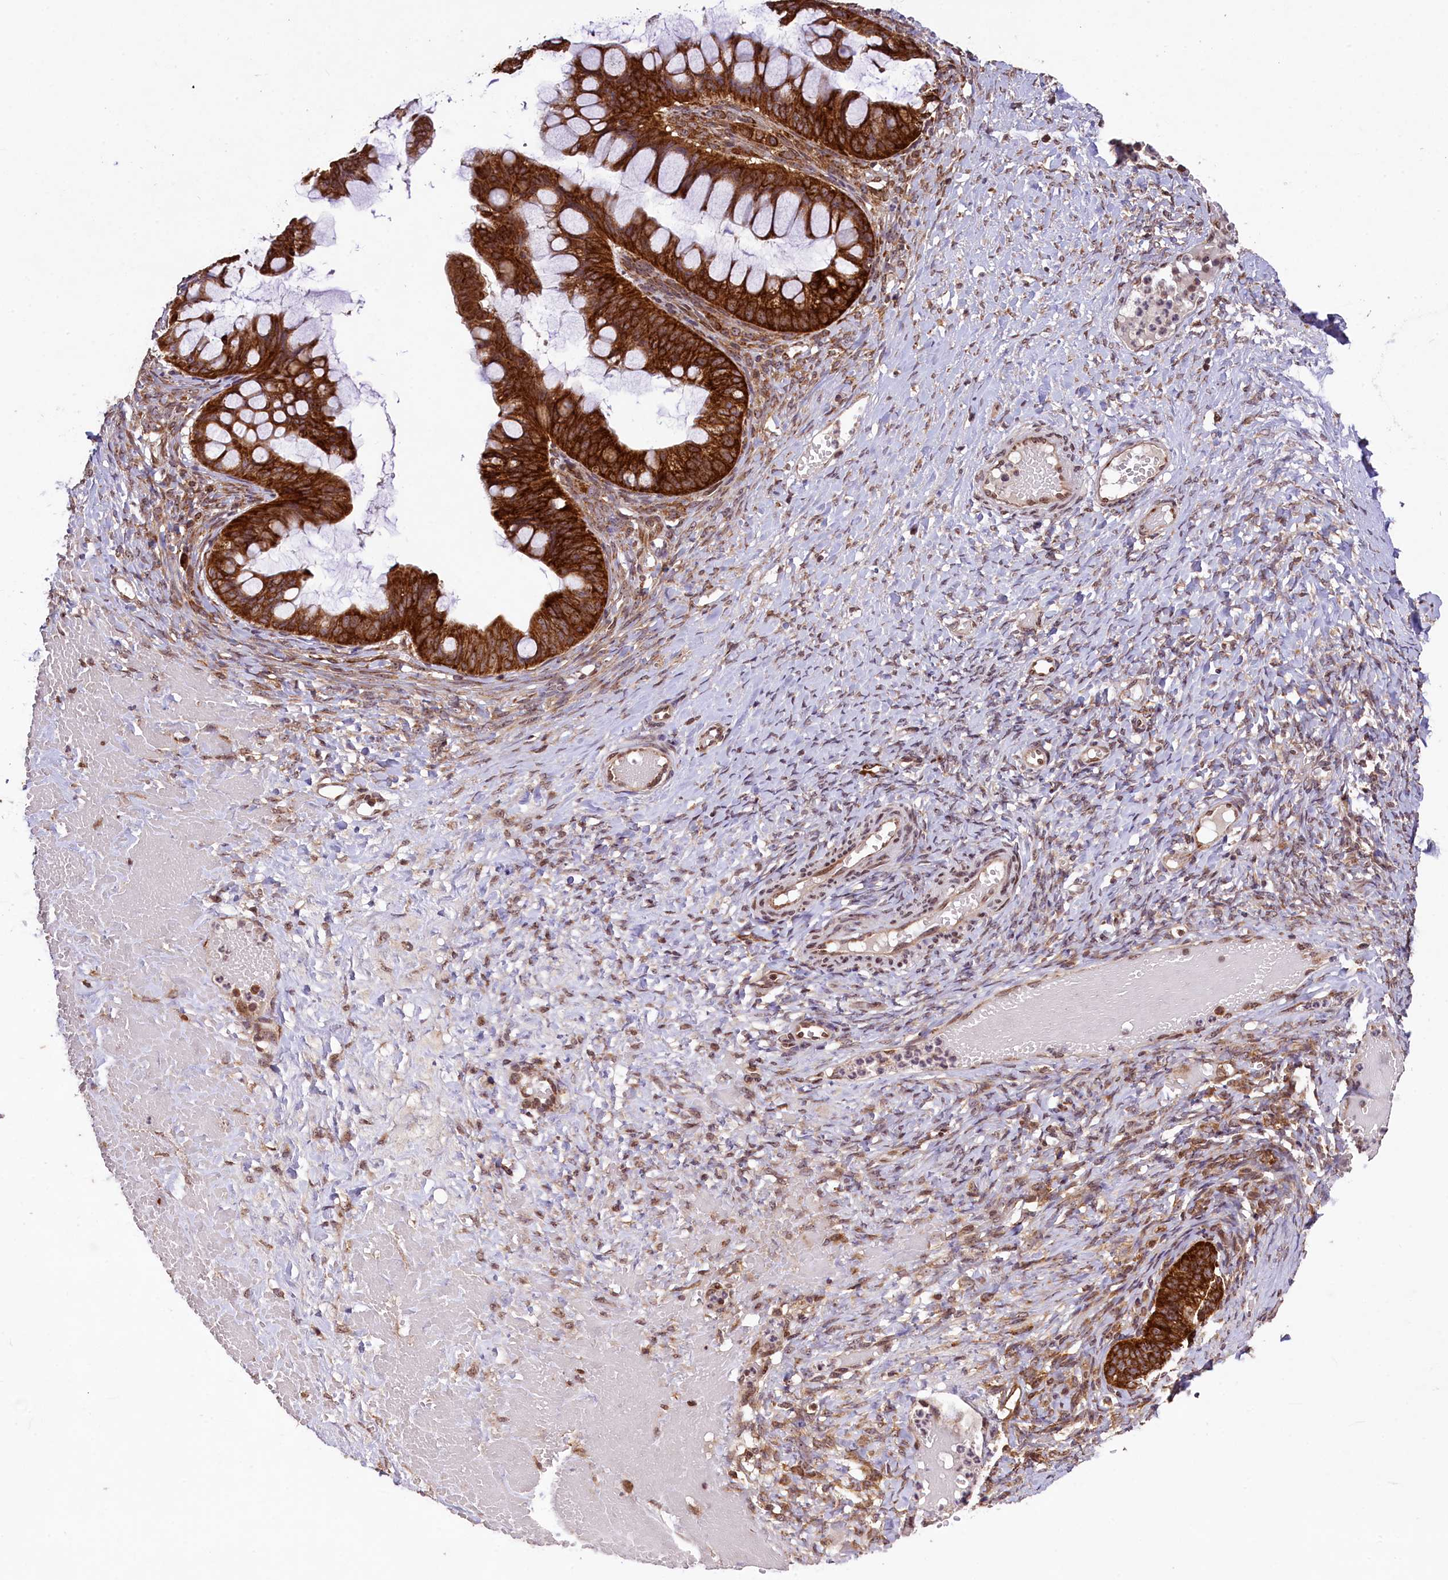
{"staining": {"intensity": "strong", "quantity": ">75%", "location": "cytoplasmic/membranous"}, "tissue": "ovarian cancer", "cell_type": "Tumor cells", "image_type": "cancer", "snomed": [{"axis": "morphology", "description": "Cystadenocarcinoma, mucinous, NOS"}, {"axis": "topography", "description": "Ovary"}], "caption": "Strong cytoplasmic/membranous expression is seen in approximately >75% of tumor cells in ovarian cancer (mucinous cystadenocarcinoma). (DAB IHC with brightfield microscopy, high magnification).", "gene": "LARP4", "patient": {"sex": "female", "age": 73}}